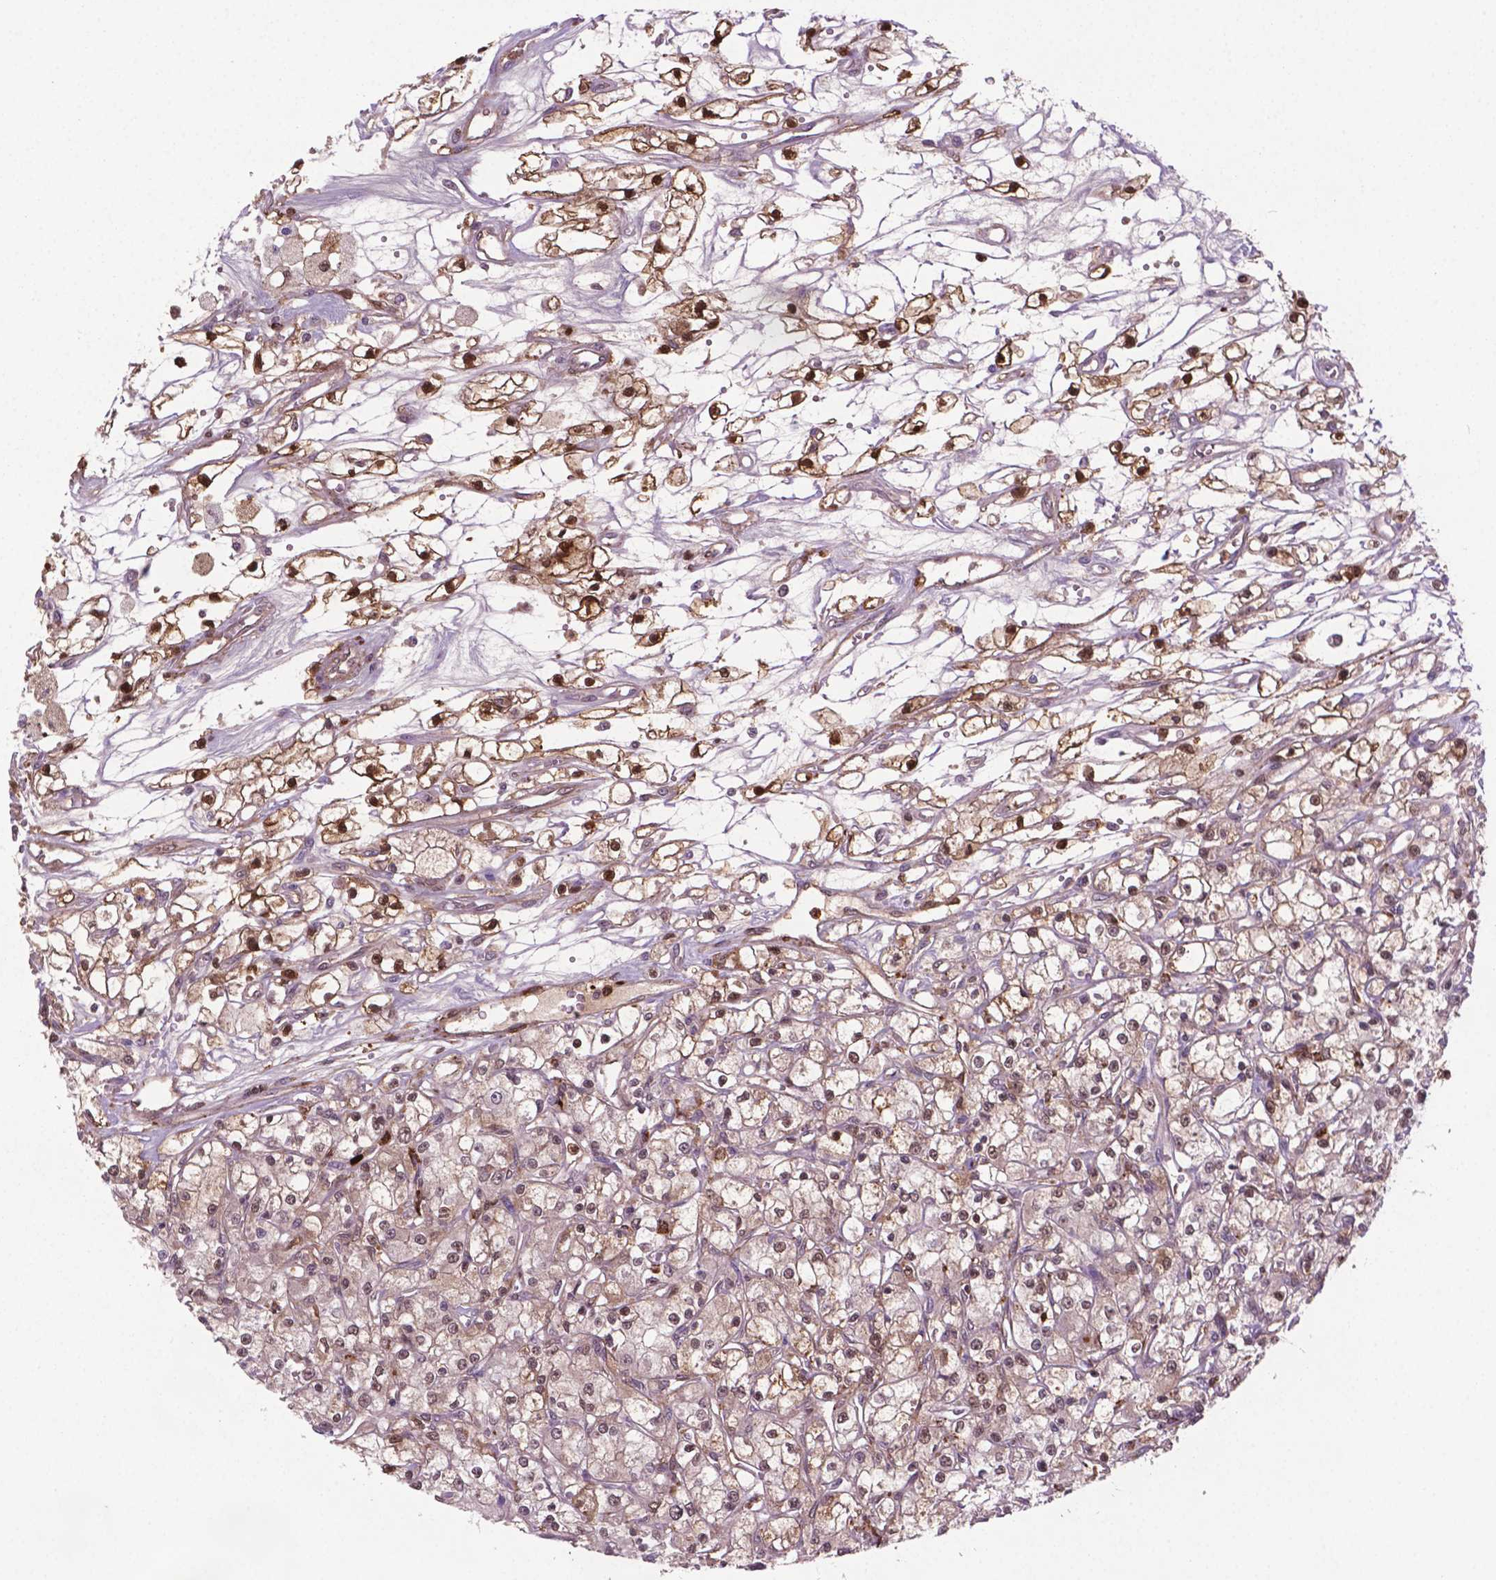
{"staining": {"intensity": "moderate", "quantity": "<25%", "location": "cytoplasmic/membranous,nuclear"}, "tissue": "renal cancer", "cell_type": "Tumor cells", "image_type": "cancer", "snomed": [{"axis": "morphology", "description": "Adenocarcinoma, NOS"}, {"axis": "topography", "description": "Kidney"}], "caption": "About <25% of tumor cells in renal adenocarcinoma demonstrate moderate cytoplasmic/membranous and nuclear protein staining as visualized by brown immunohistochemical staining.", "gene": "PLIN3", "patient": {"sex": "female", "age": 59}}